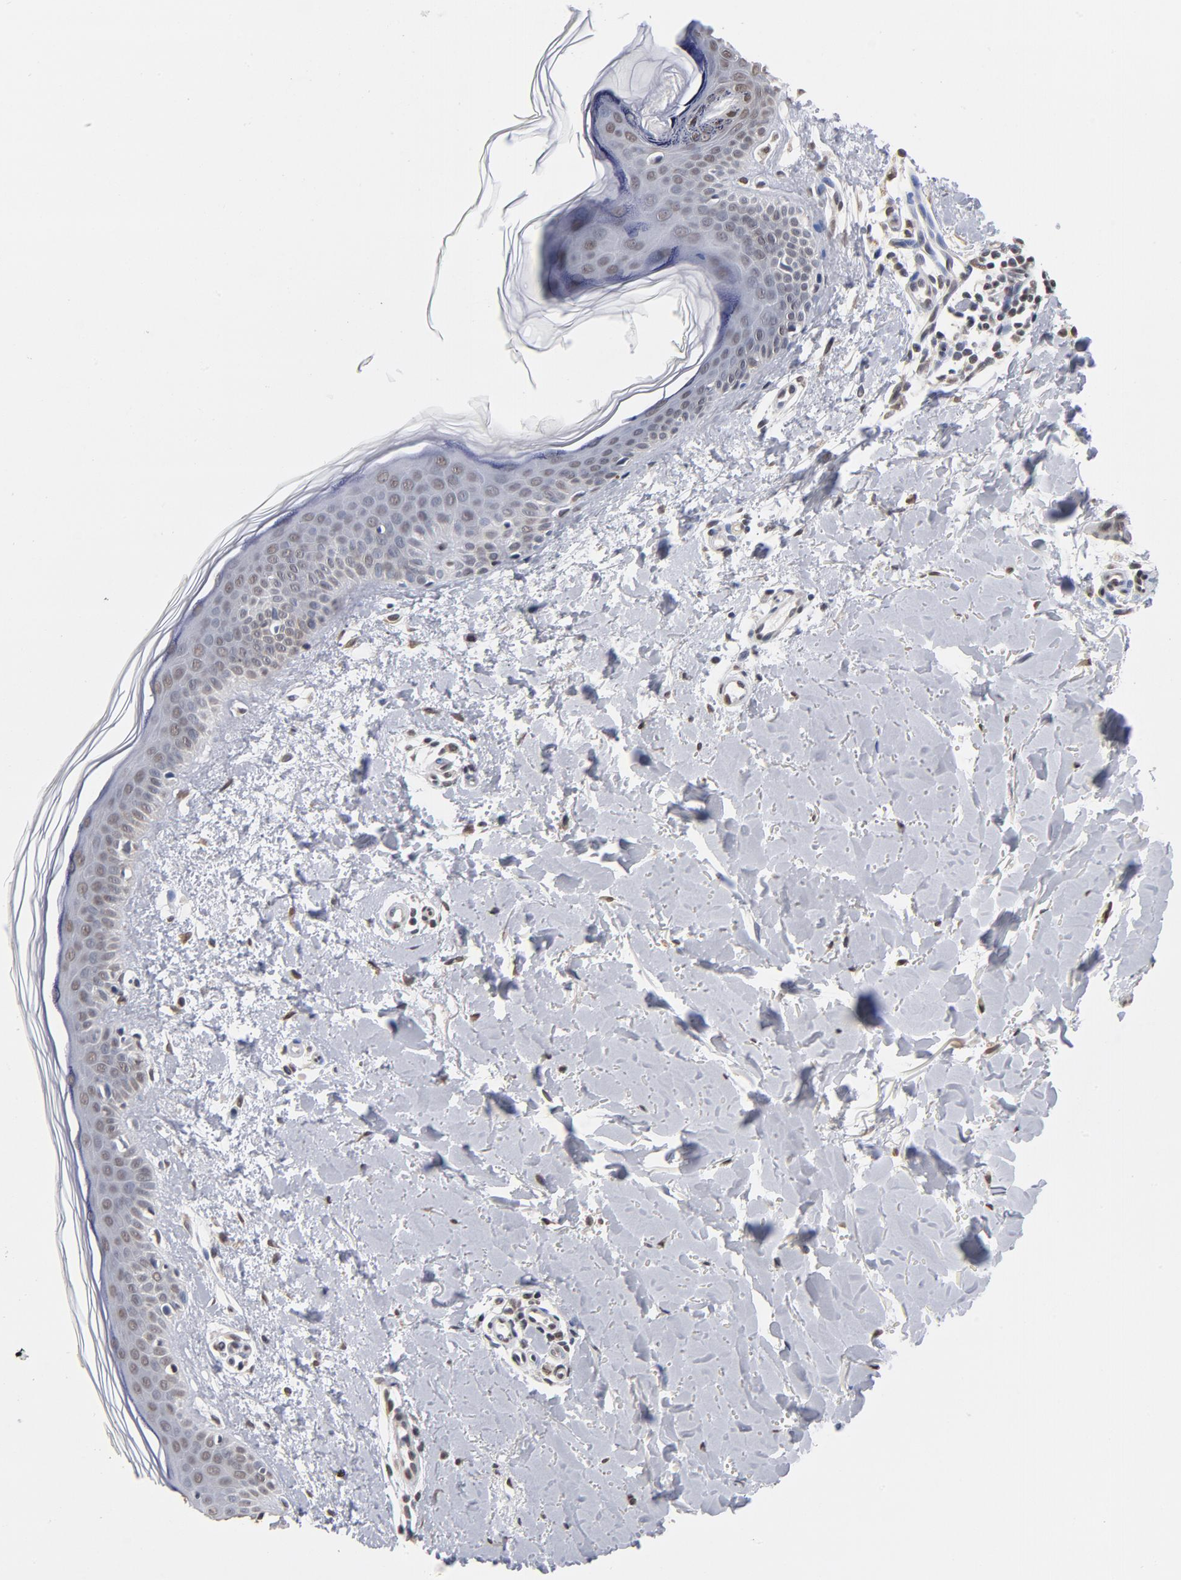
{"staining": {"intensity": "moderate", "quantity": "25%-75%", "location": "nuclear"}, "tissue": "skin", "cell_type": "Fibroblasts", "image_type": "normal", "snomed": [{"axis": "morphology", "description": "Normal tissue, NOS"}, {"axis": "topography", "description": "Skin"}], "caption": "Normal skin exhibits moderate nuclear positivity in about 25%-75% of fibroblasts, visualized by immunohistochemistry. (IHC, brightfield microscopy, high magnification).", "gene": "RBM3", "patient": {"sex": "female", "age": 56}}